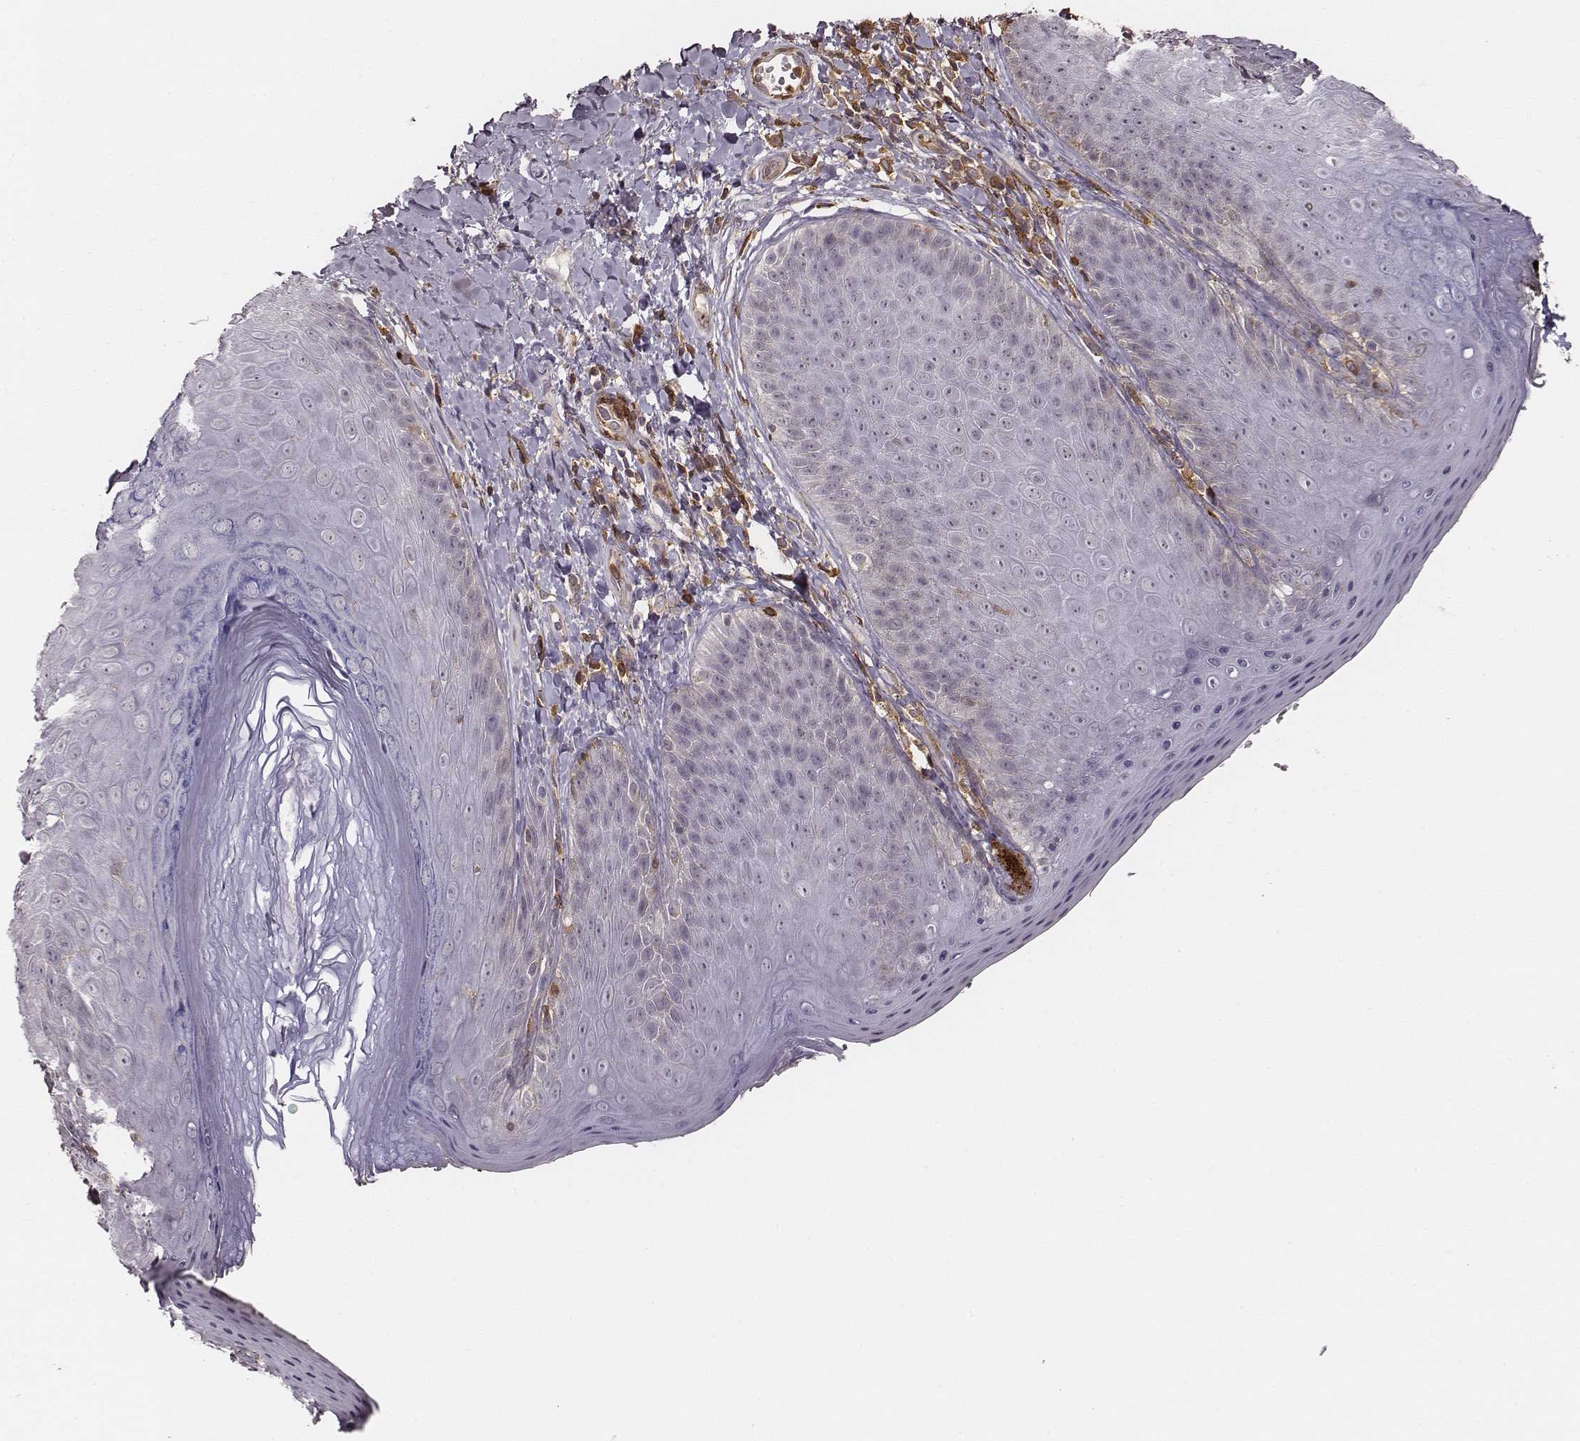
{"staining": {"intensity": "negative", "quantity": "none", "location": "none"}, "tissue": "skin", "cell_type": "Epidermal cells", "image_type": "normal", "snomed": [{"axis": "morphology", "description": "Normal tissue, NOS"}, {"axis": "topography", "description": "Anal"}], "caption": "Photomicrograph shows no protein positivity in epidermal cells of normal skin. (Stains: DAB (3,3'-diaminobenzidine) immunohistochemistry (IHC) with hematoxylin counter stain, Microscopy: brightfield microscopy at high magnification).", "gene": "ZYX", "patient": {"sex": "male", "age": 53}}